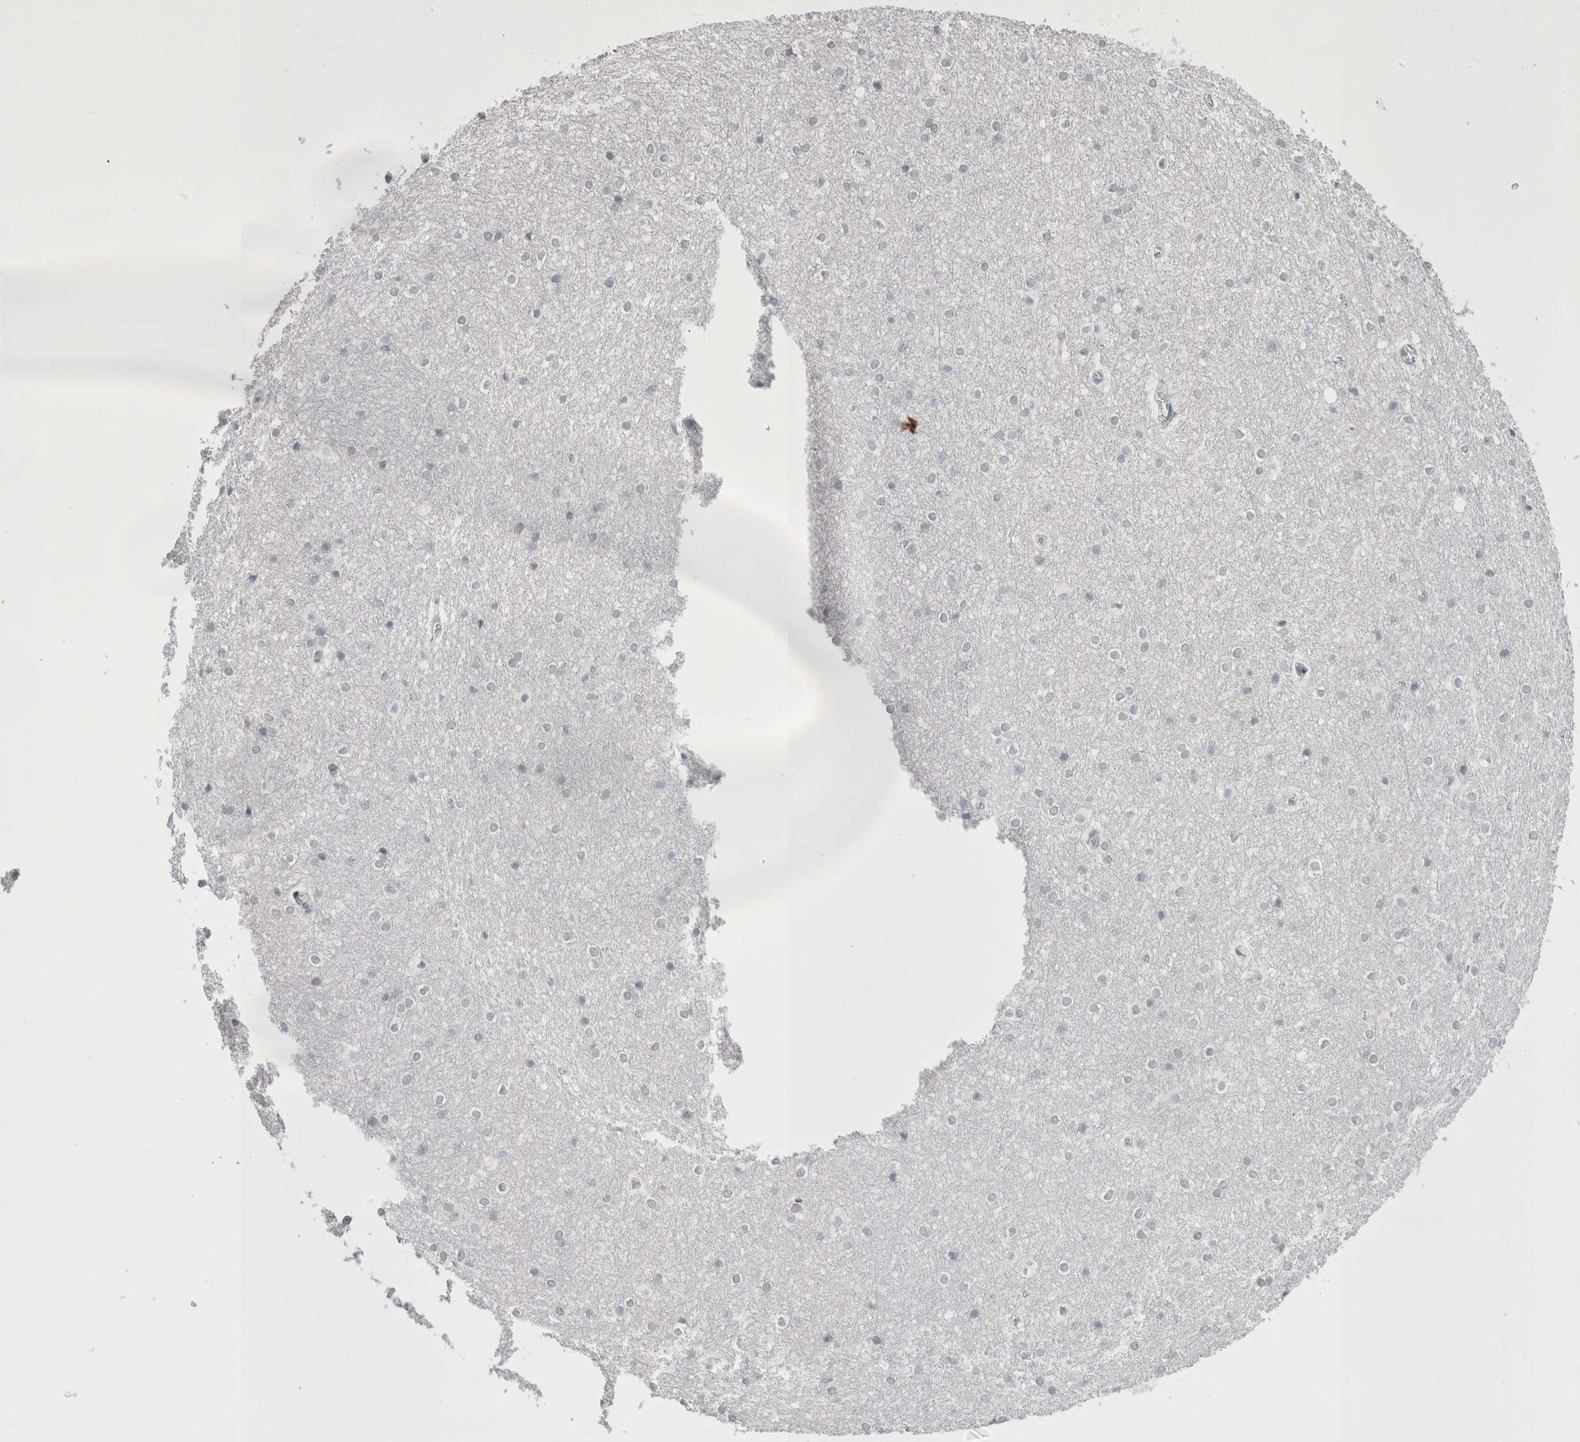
{"staining": {"intensity": "negative", "quantity": "none", "location": "none"}, "tissue": "caudate", "cell_type": "Glial cells", "image_type": "normal", "snomed": [{"axis": "morphology", "description": "Normal tissue, NOS"}, {"axis": "topography", "description": "Lateral ventricle wall"}], "caption": "Immunohistochemistry micrograph of unremarkable caudate: human caudate stained with DAB (3,3'-diaminobenzidine) shows no significant protein expression in glial cells.", "gene": "FNDC8", "patient": {"sex": "female", "age": 19}}